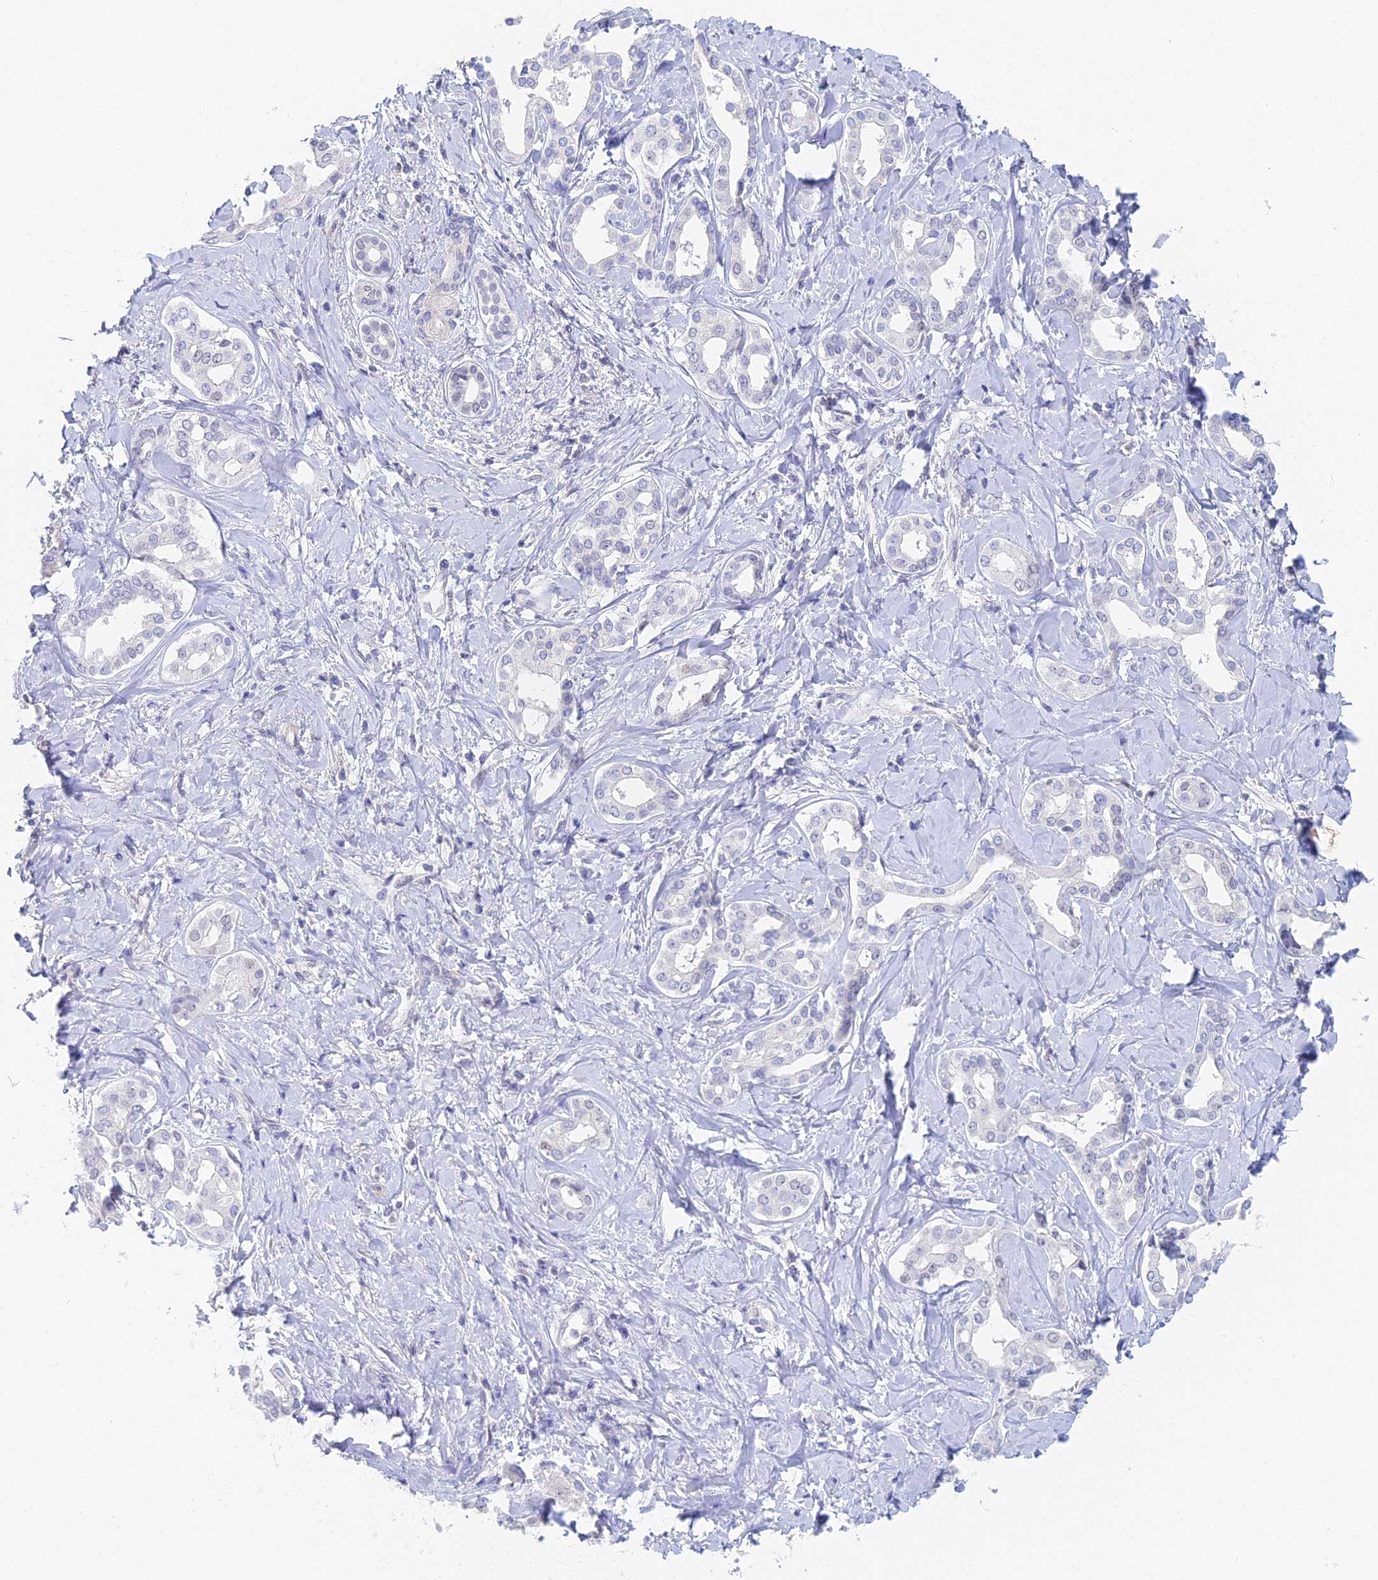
{"staining": {"intensity": "negative", "quantity": "none", "location": "none"}, "tissue": "liver cancer", "cell_type": "Tumor cells", "image_type": "cancer", "snomed": [{"axis": "morphology", "description": "Cholangiocarcinoma"}, {"axis": "topography", "description": "Liver"}], "caption": "This histopathology image is of liver cholangiocarcinoma stained with IHC to label a protein in brown with the nuclei are counter-stained blue. There is no positivity in tumor cells. Nuclei are stained in blue.", "gene": "MCM2", "patient": {"sex": "female", "age": 77}}